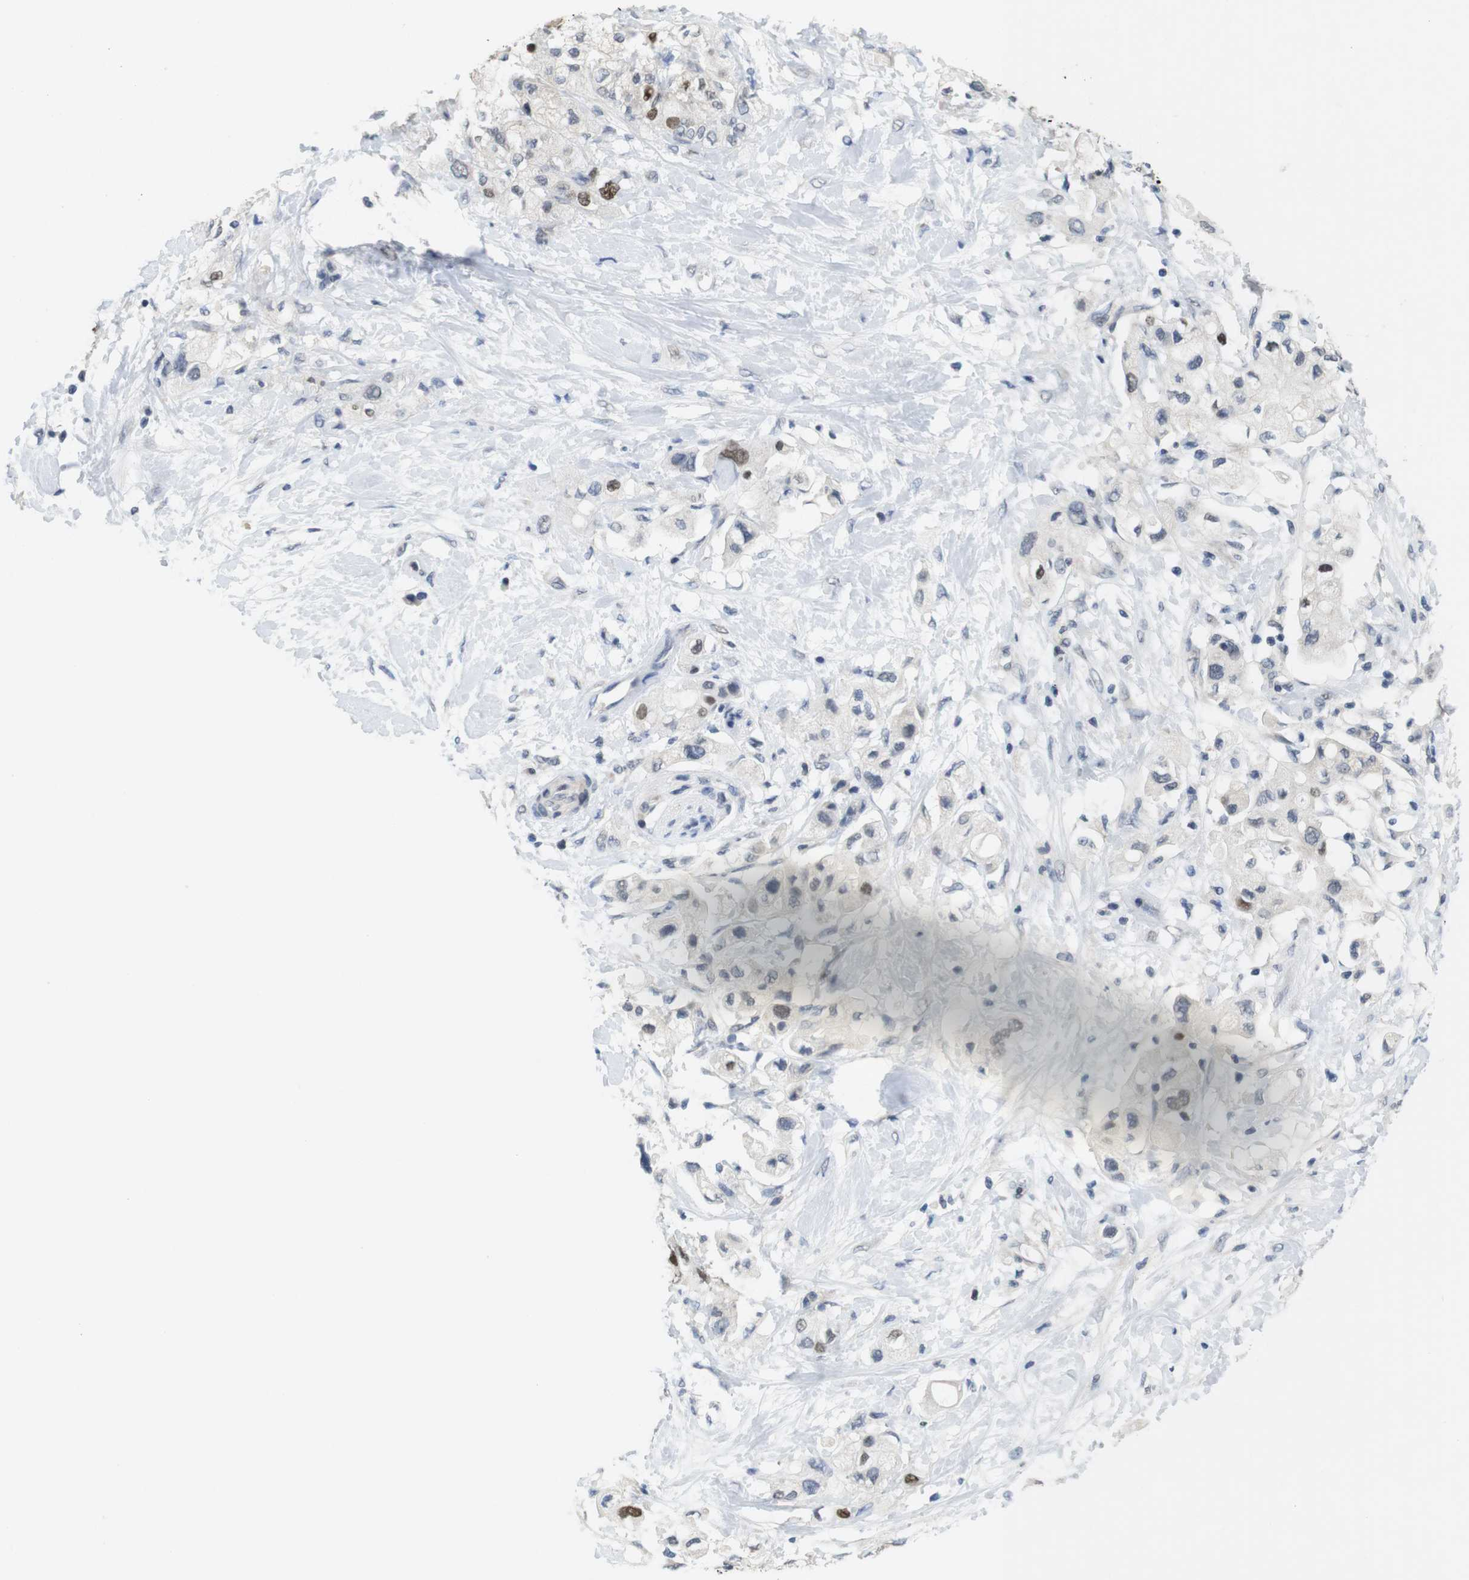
{"staining": {"intensity": "moderate", "quantity": "<25%", "location": "nuclear"}, "tissue": "pancreatic cancer", "cell_type": "Tumor cells", "image_type": "cancer", "snomed": [{"axis": "morphology", "description": "Adenocarcinoma, NOS"}, {"axis": "topography", "description": "Pancreas"}], "caption": "Human pancreatic adenocarcinoma stained with a protein marker displays moderate staining in tumor cells.", "gene": "SKP2", "patient": {"sex": "female", "age": 56}}